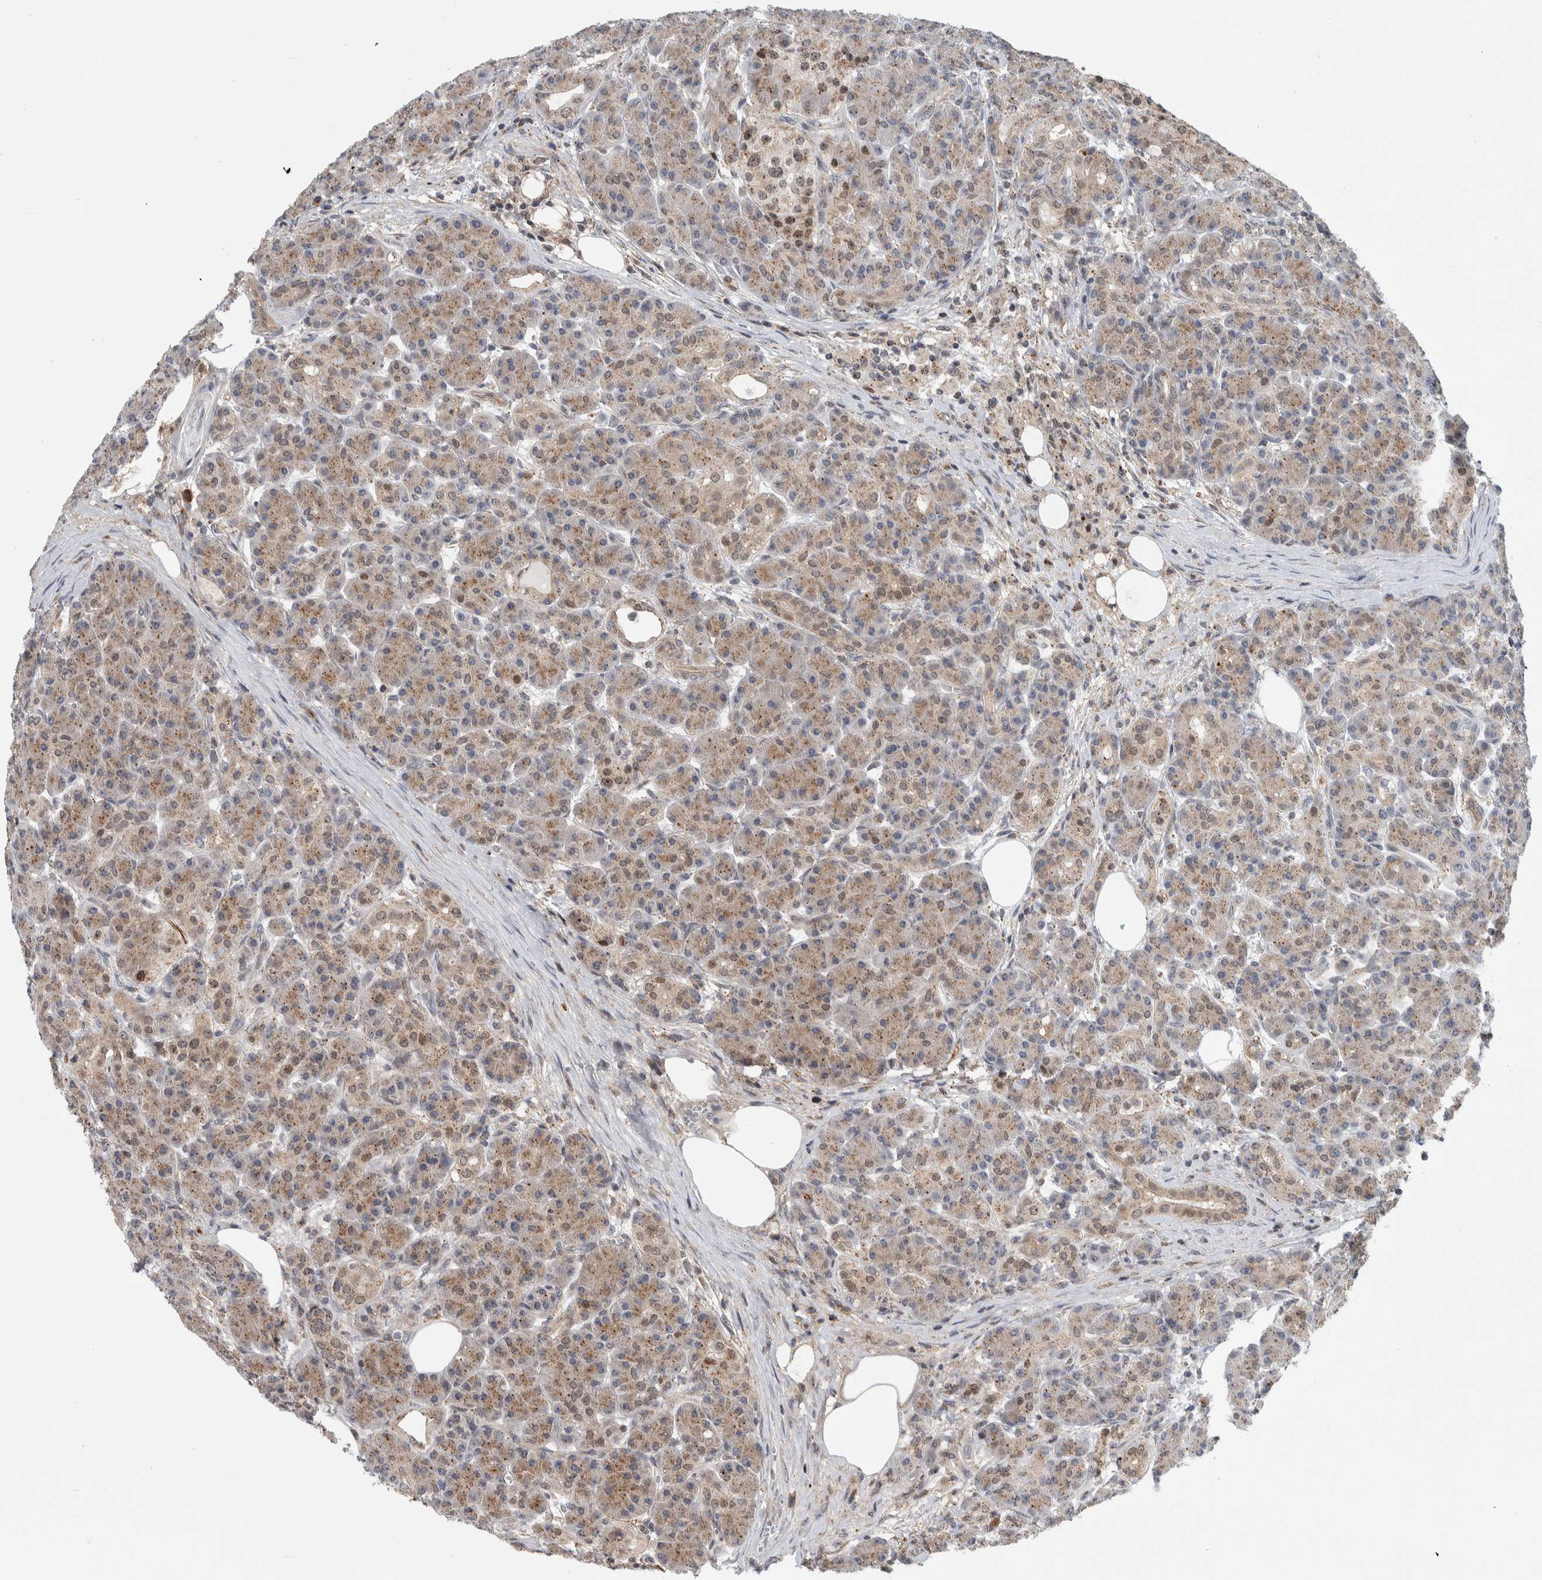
{"staining": {"intensity": "weak", "quantity": ">75%", "location": "cytoplasmic/membranous"}, "tissue": "pancreas", "cell_type": "Exocrine glandular cells", "image_type": "normal", "snomed": [{"axis": "morphology", "description": "Normal tissue, NOS"}, {"axis": "topography", "description": "Pancreas"}], "caption": "Immunohistochemical staining of benign human pancreas displays weak cytoplasmic/membranous protein staining in approximately >75% of exocrine glandular cells.", "gene": "MSL1", "patient": {"sex": "male", "age": 63}}